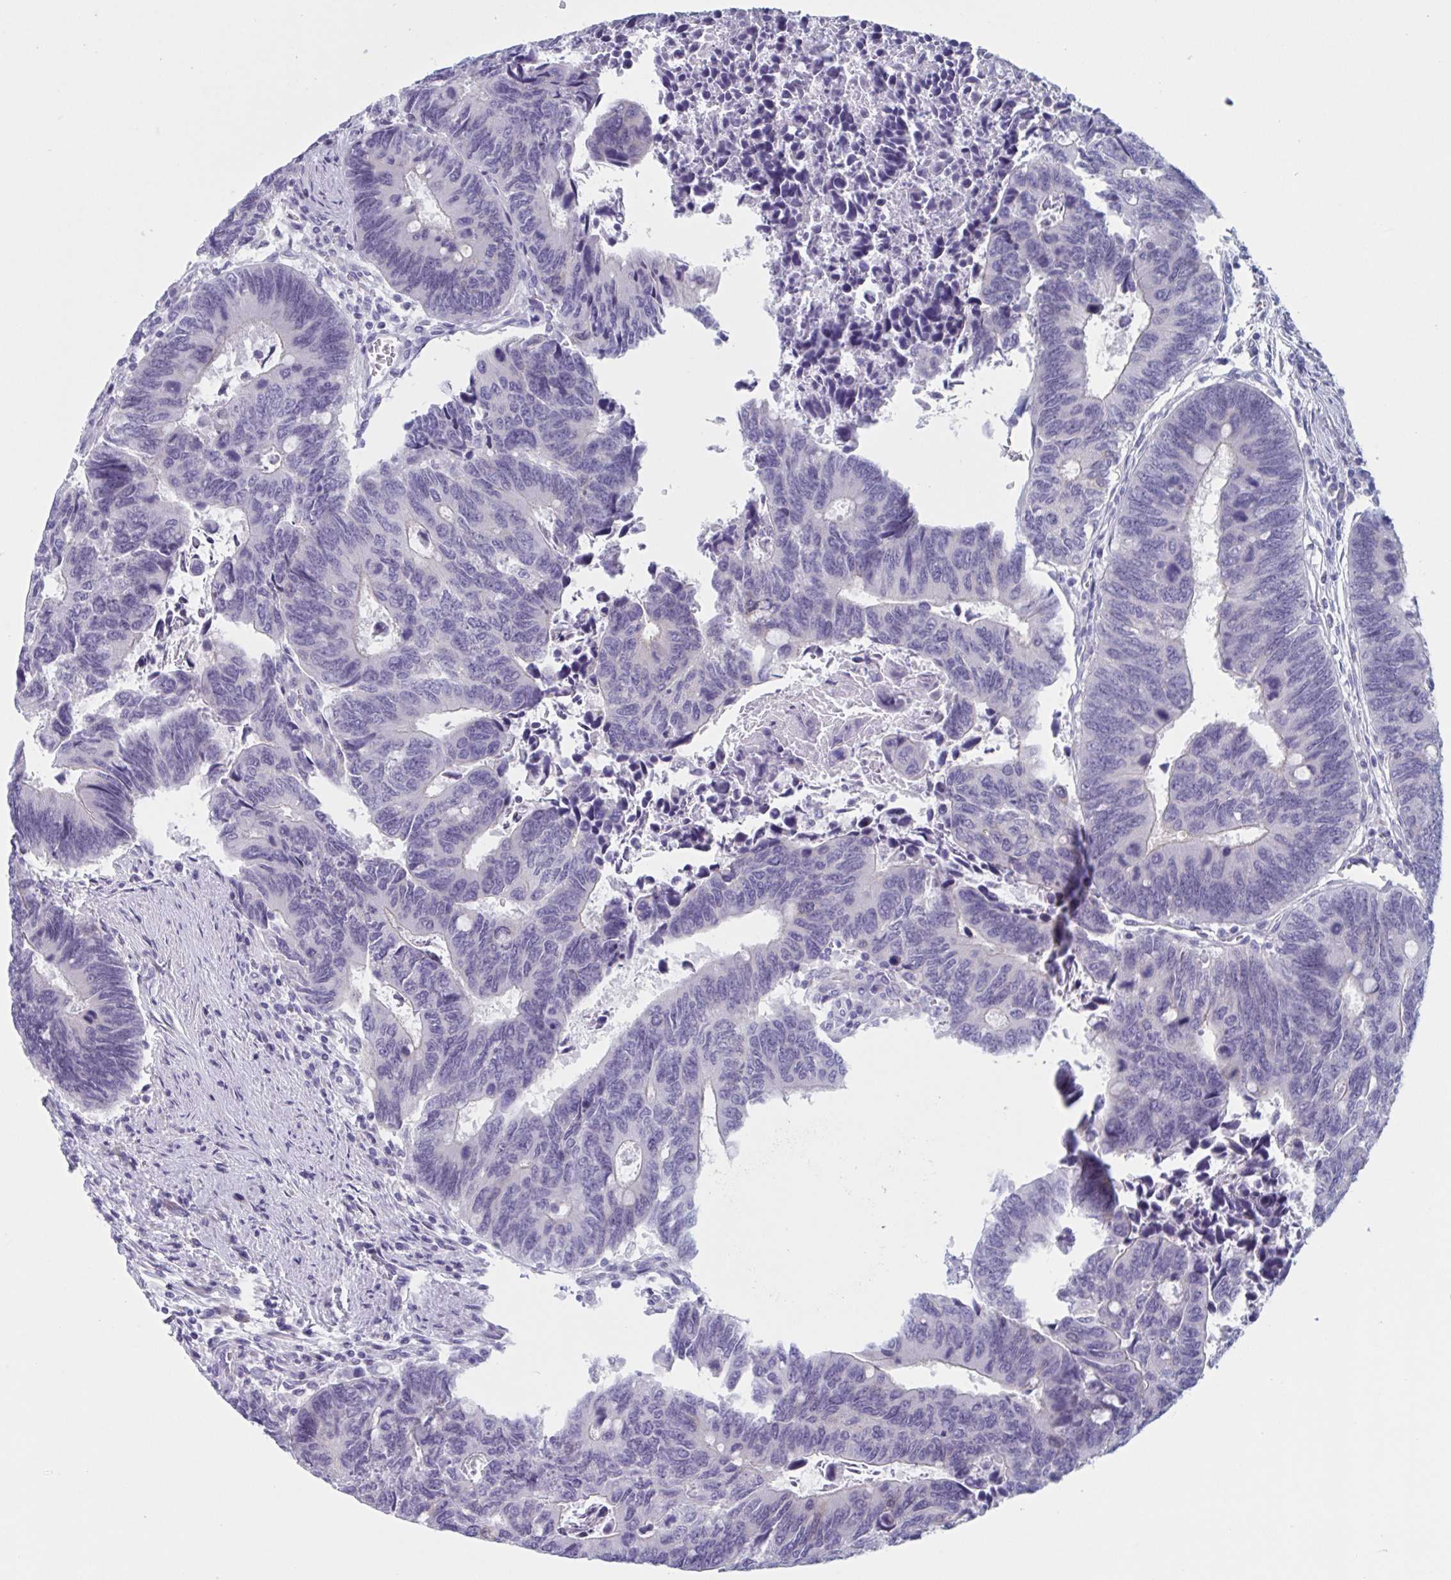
{"staining": {"intensity": "negative", "quantity": "none", "location": "none"}, "tissue": "colorectal cancer", "cell_type": "Tumor cells", "image_type": "cancer", "snomed": [{"axis": "morphology", "description": "Adenocarcinoma, NOS"}, {"axis": "topography", "description": "Colon"}], "caption": "Colorectal adenocarcinoma stained for a protein using IHC reveals no expression tumor cells.", "gene": "HSD11B2", "patient": {"sex": "male", "age": 87}}